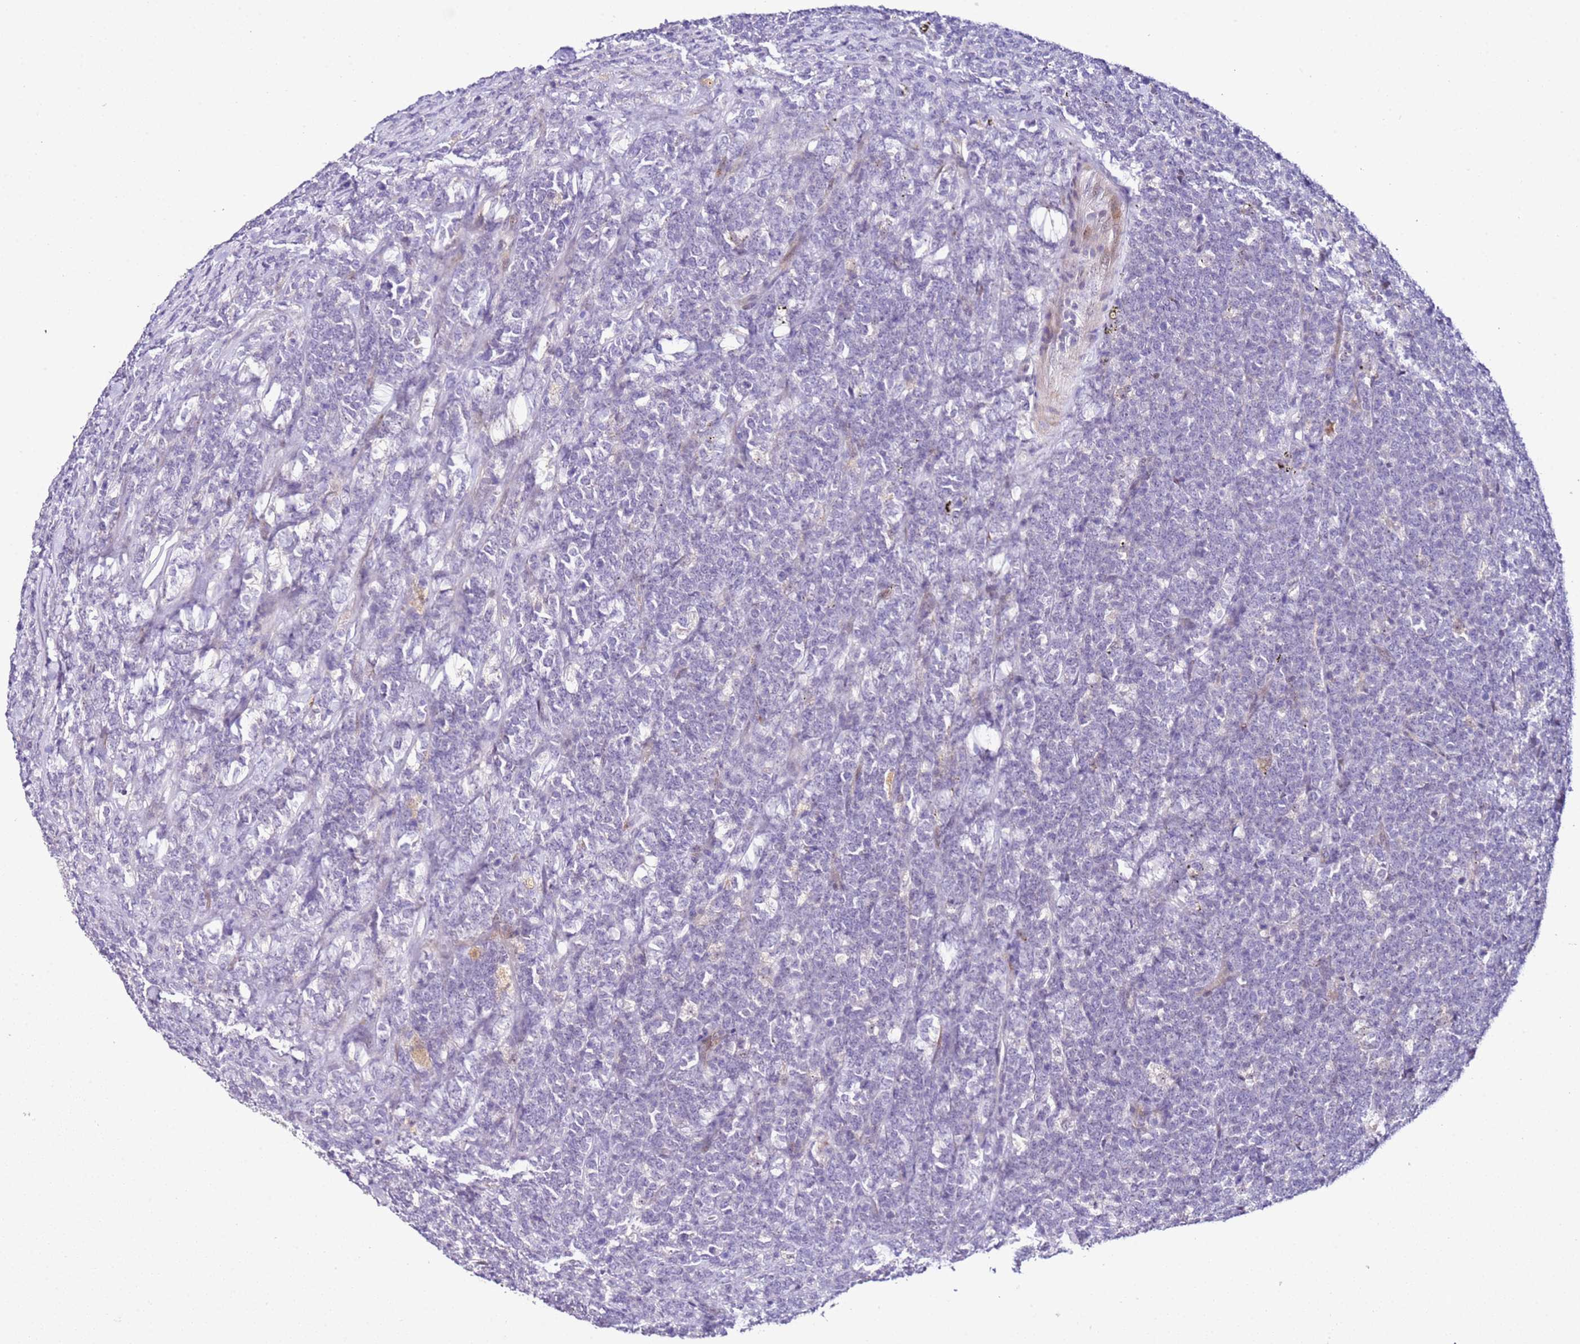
{"staining": {"intensity": "negative", "quantity": "none", "location": "none"}, "tissue": "lymphoma", "cell_type": "Tumor cells", "image_type": "cancer", "snomed": [{"axis": "morphology", "description": "Malignant lymphoma, non-Hodgkin's type, High grade"}, {"axis": "topography", "description": "Small intestine"}], "caption": "There is no significant positivity in tumor cells of lymphoma.", "gene": "HGD", "patient": {"sex": "male", "age": 8}}